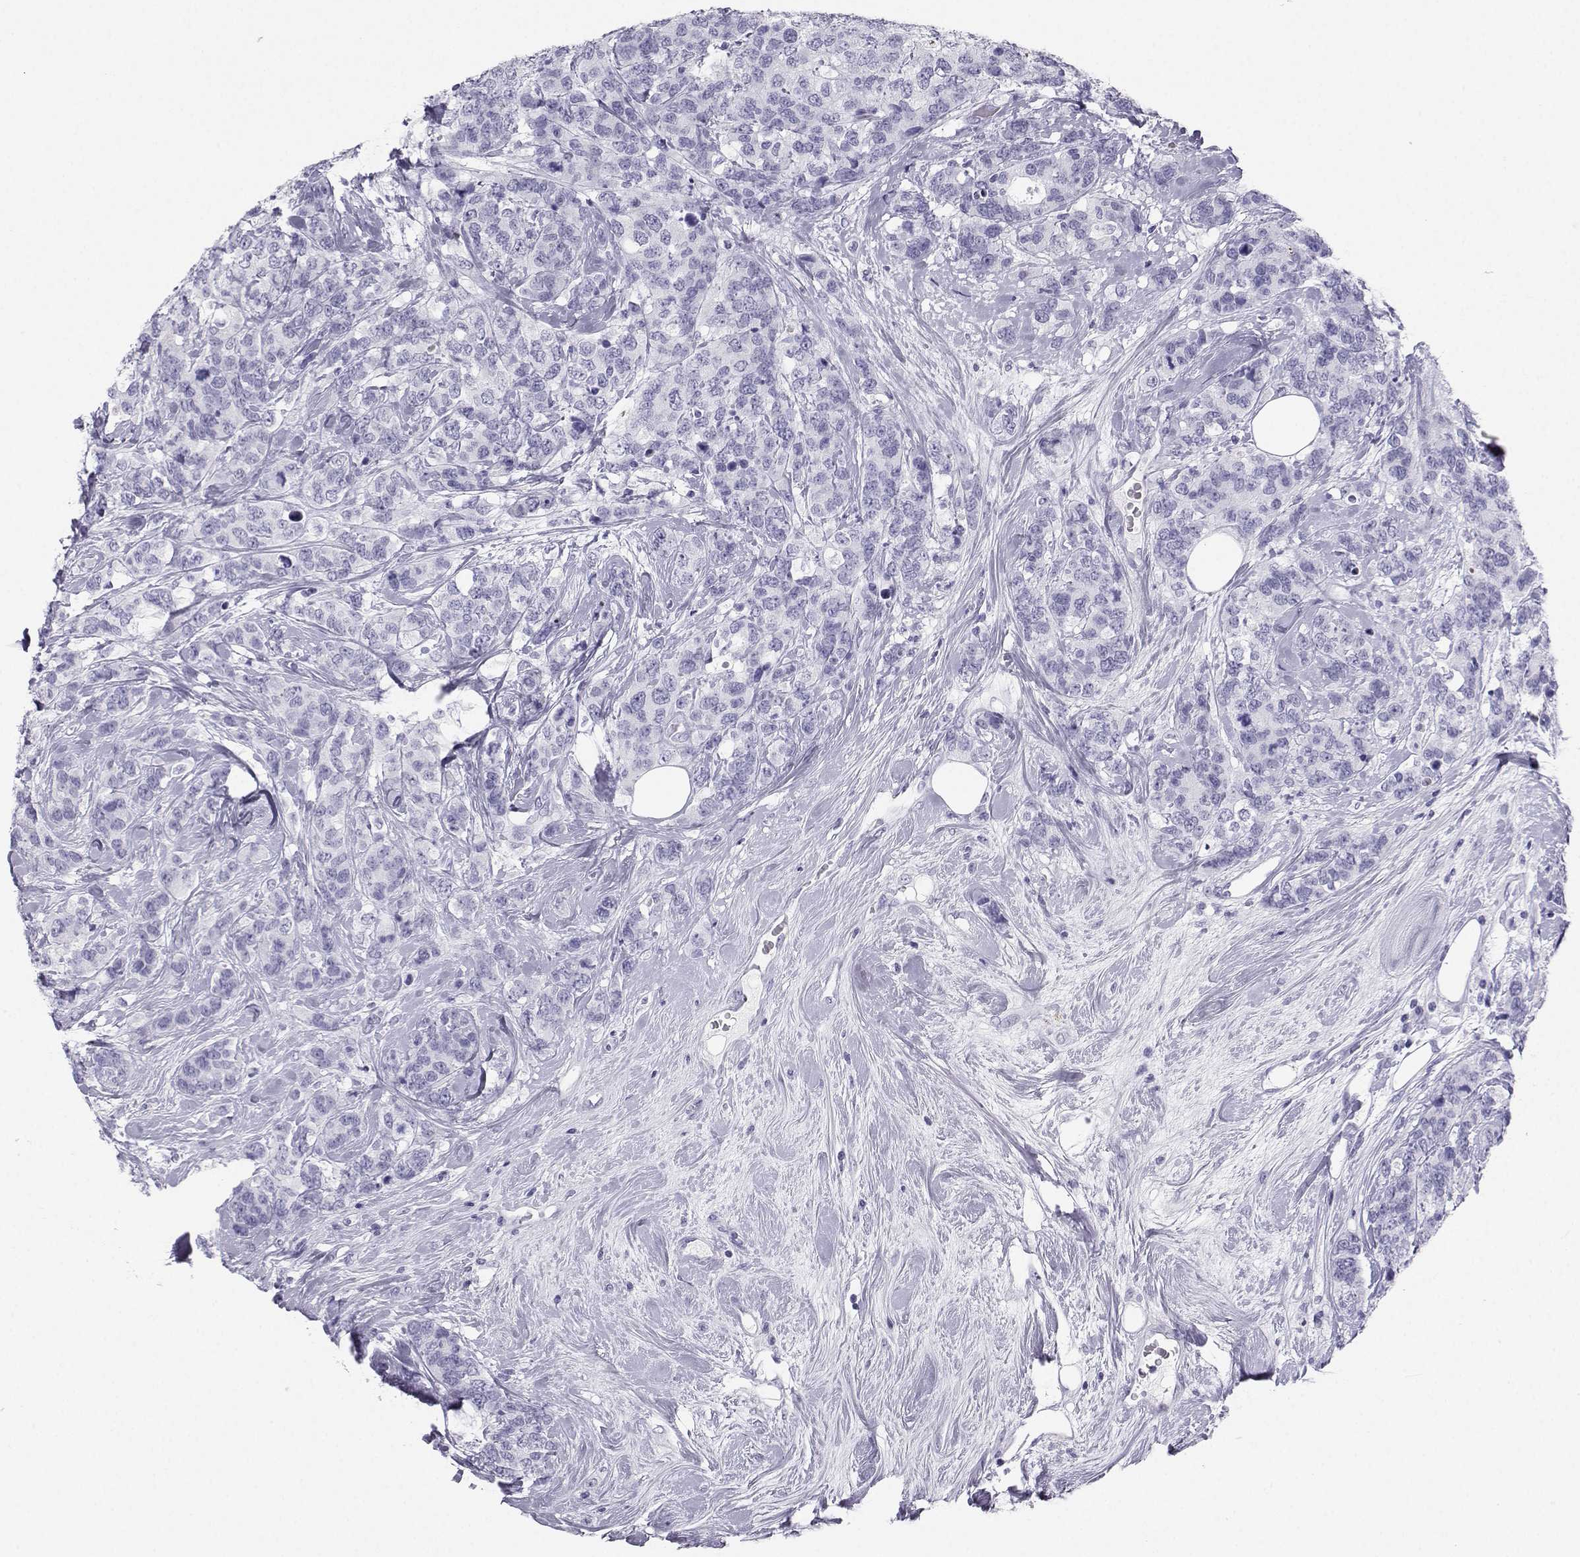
{"staining": {"intensity": "negative", "quantity": "none", "location": "none"}, "tissue": "breast cancer", "cell_type": "Tumor cells", "image_type": "cancer", "snomed": [{"axis": "morphology", "description": "Lobular carcinoma"}, {"axis": "topography", "description": "Breast"}], "caption": "Tumor cells are negative for brown protein staining in breast cancer.", "gene": "SST", "patient": {"sex": "female", "age": 59}}